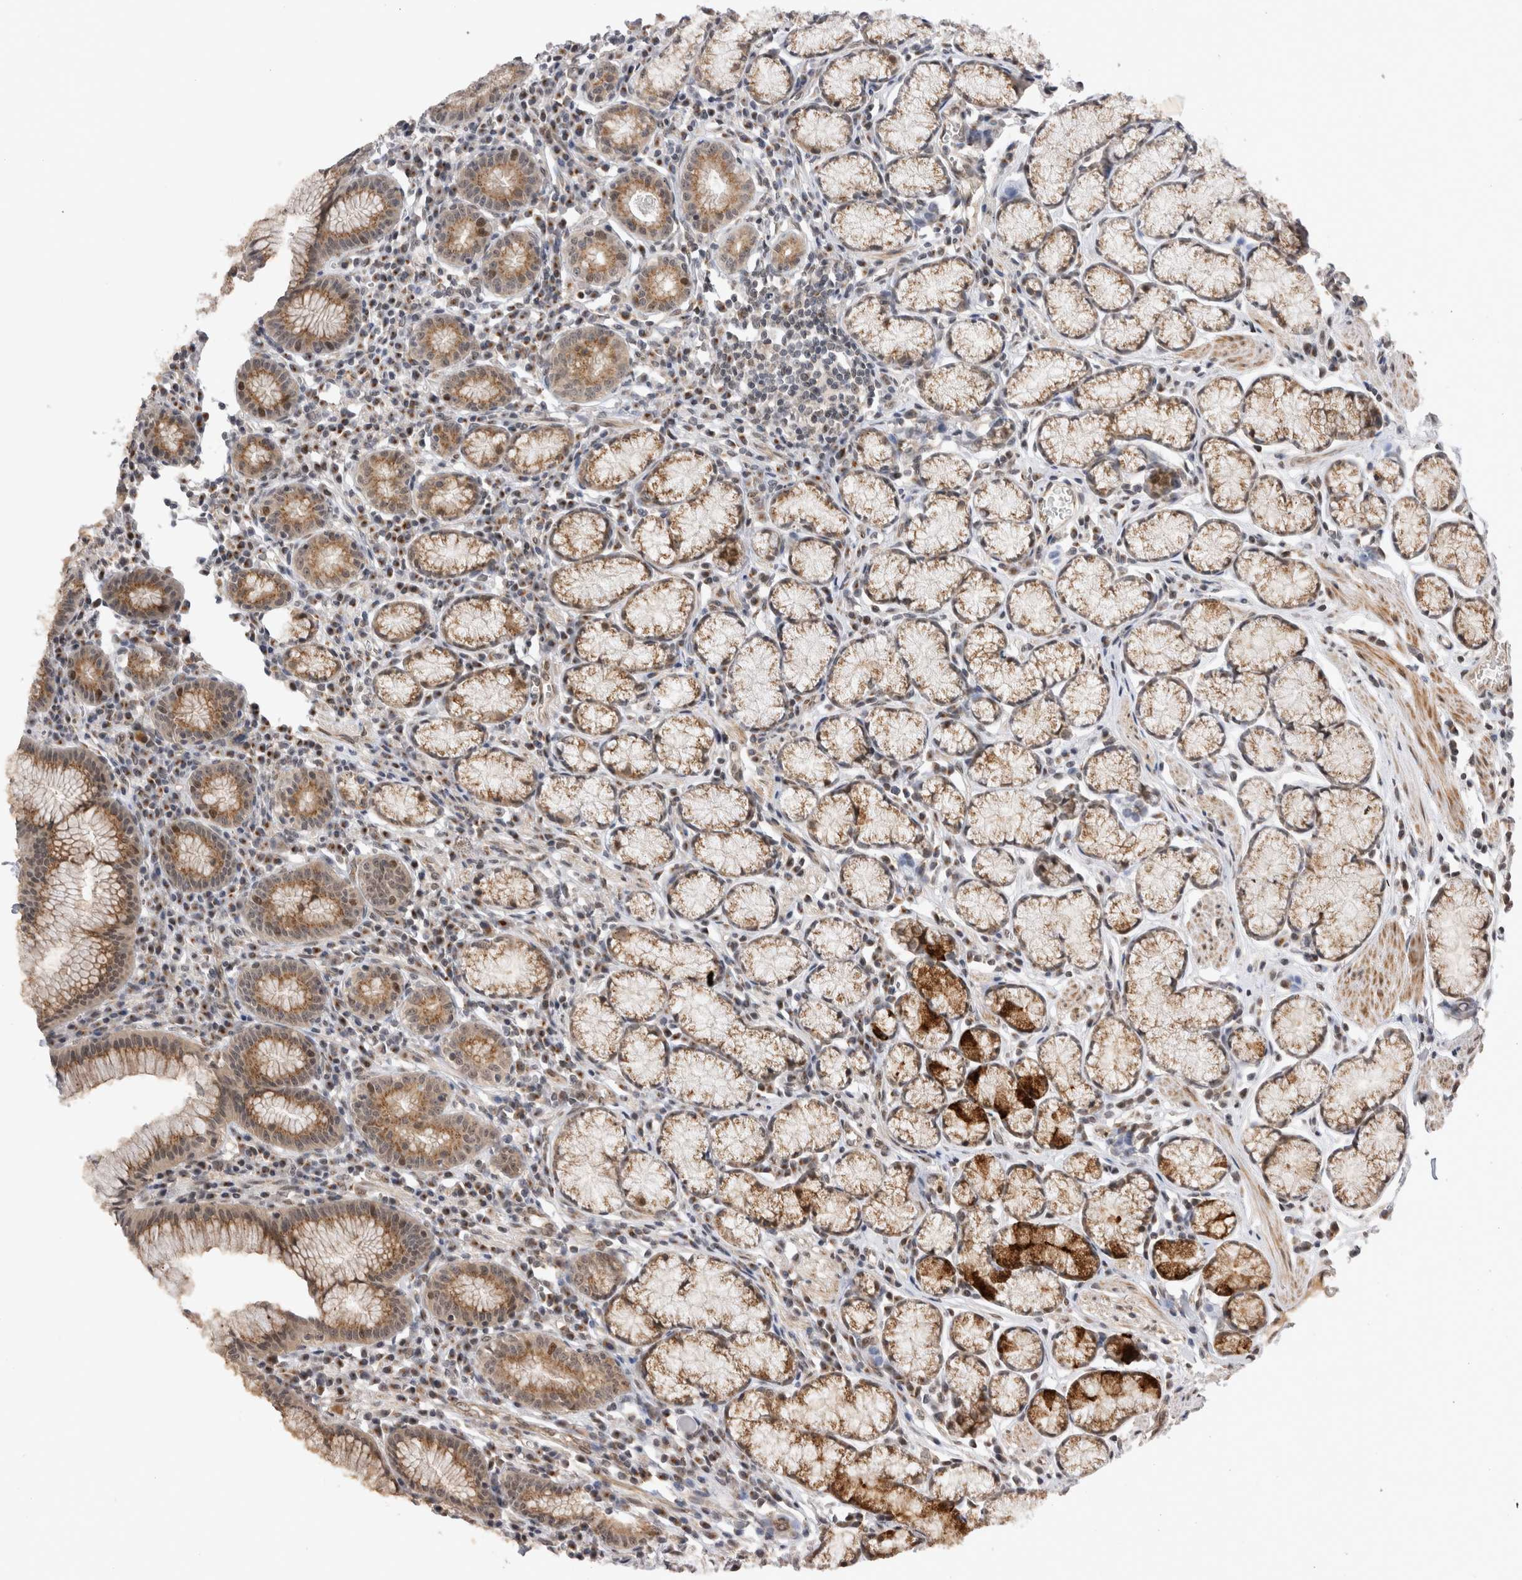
{"staining": {"intensity": "strong", "quantity": ">75%", "location": "cytoplasmic/membranous"}, "tissue": "stomach", "cell_type": "Glandular cells", "image_type": "normal", "snomed": [{"axis": "morphology", "description": "Normal tissue, NOS"}, {"axis": "topography", "description": "Stomach"}], "caption": "Brown immunohistochemical staining in benign stomach displays strong cytoplasmic/membranous positivity in approximately >75% of glandular cells.", "gene": "TMEM65", "patient": {"sex": "male", "age": 55}}